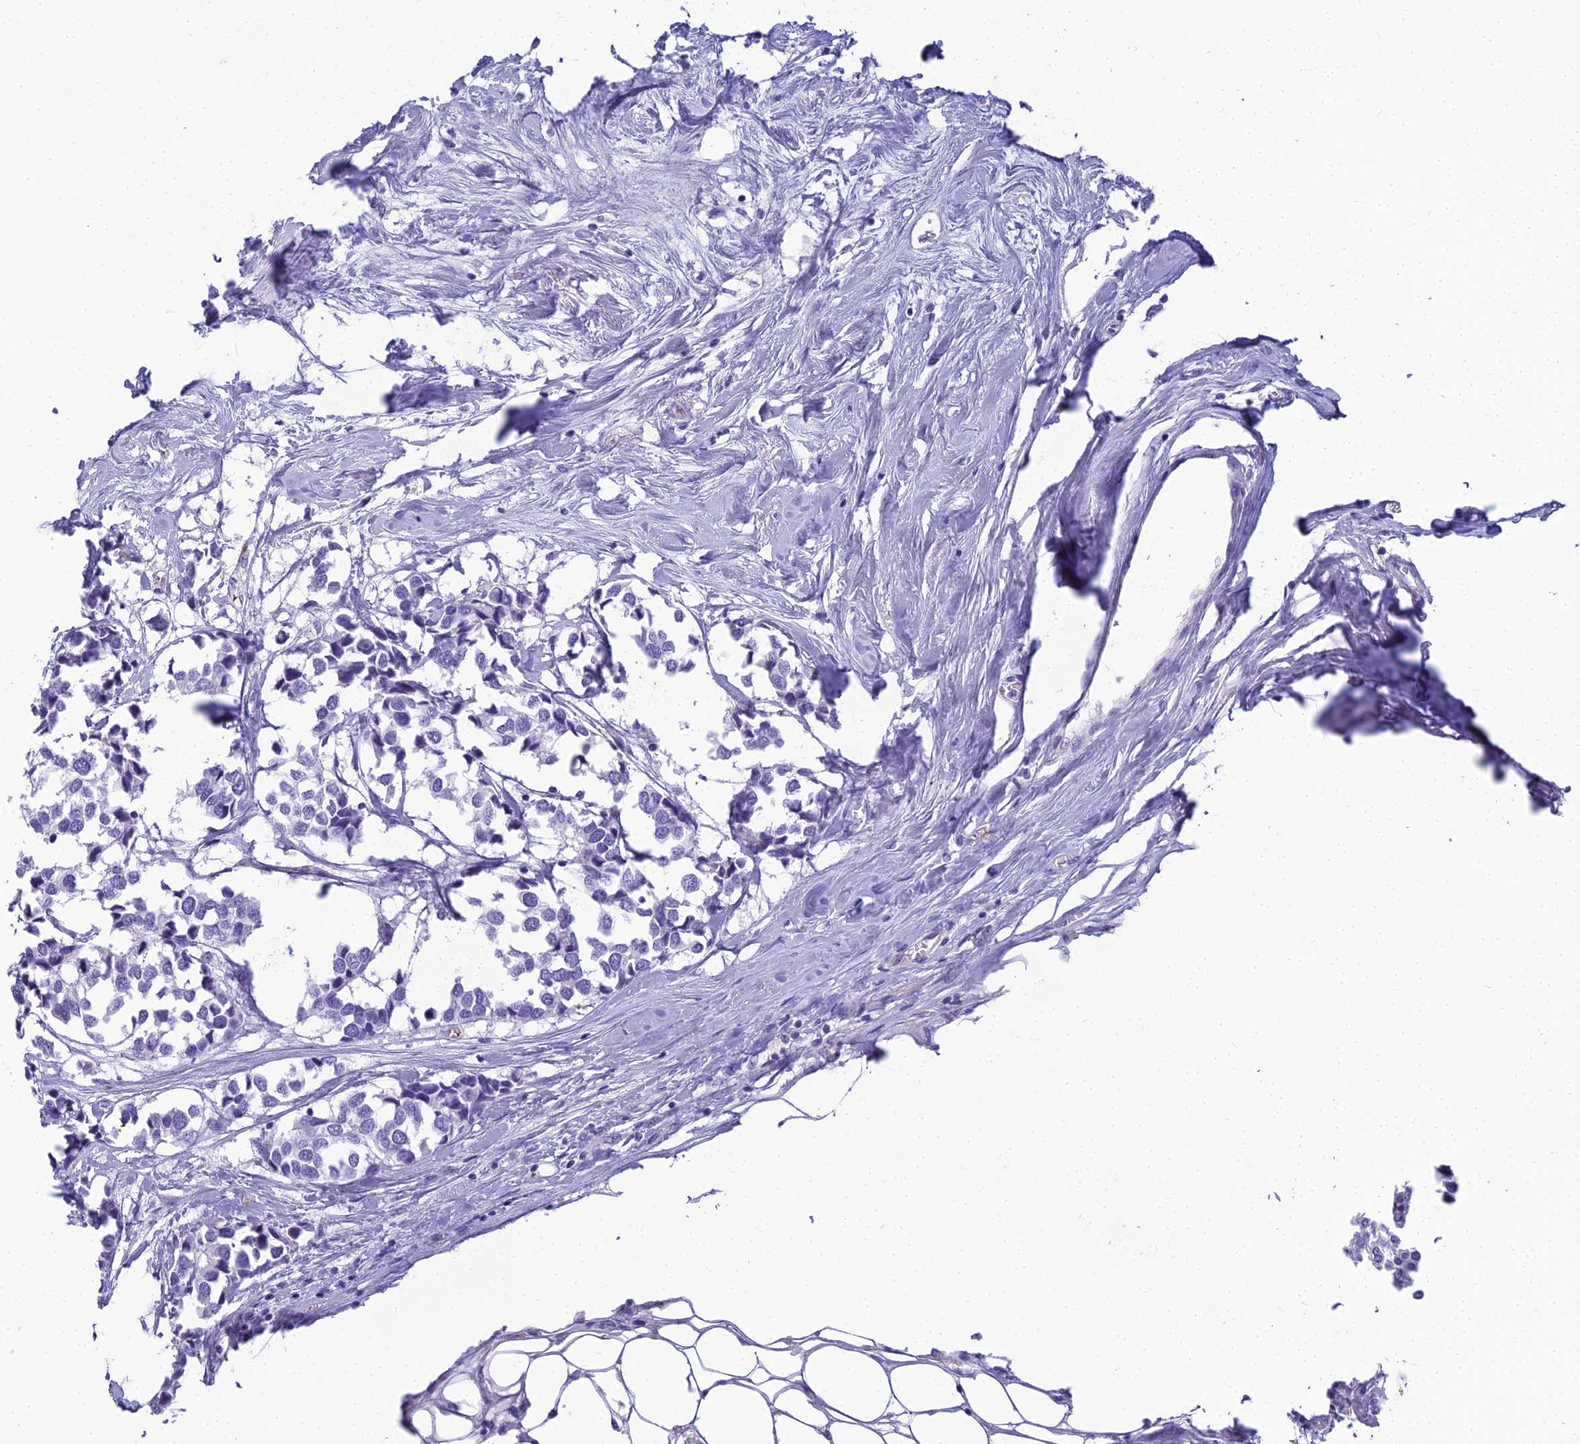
{"staining": {"intensity": "negative", "quantity": "none", "location": "none"}, "tissue": "breast cancer", "cell_type": "Tumor cells", "image_type": "cancer", "snomed": [{"axis": "morphology", "description": "Duct carcinoma"}, {"axis": "topography", "description": "Breast"}], "caption": "Tumor cells show no significant expression in invasive ductal carcinoma (breast).", "gene": "NINJ1", "patient": {"sex": "female", "age": 83}}